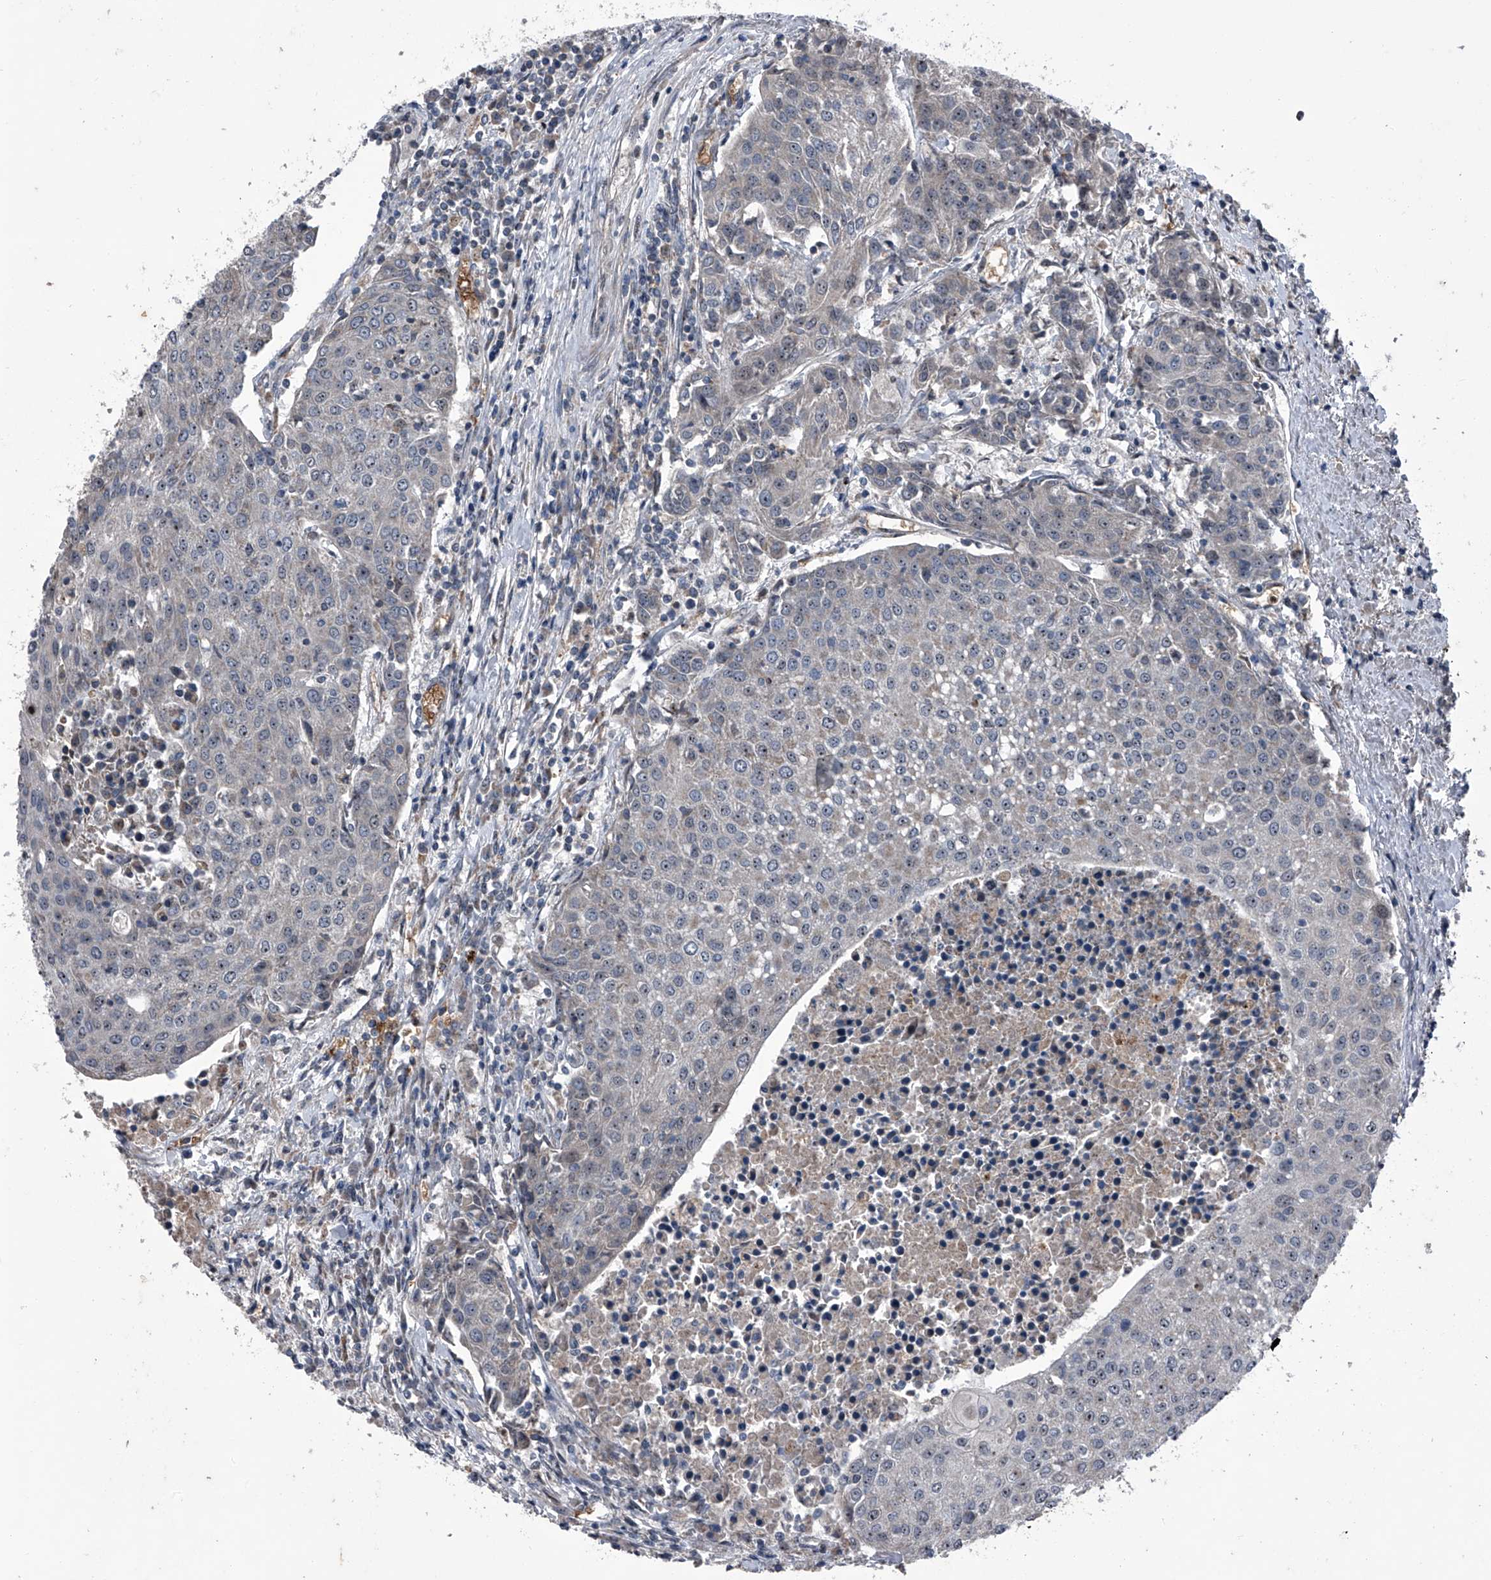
{"staining": {"intensity": "weak", "quantity": "<25%", "location": "nuclear"}, "tissue": "urothelial cancer", "cell_type": "Tumor cells", "image_type": "cancer", "snomed": [{"axis": "morphology", "description": "Urothelial carcinoma, High grade"}, {"axis": "topography", "description": "Urinary bladder"}], "caption": "Urothelial cancer was stained to show a protein in brown. There is no significant positivity in tumor cells.", "gene": "CEP85L", "patient": {"sex": "female", "age": 85}}